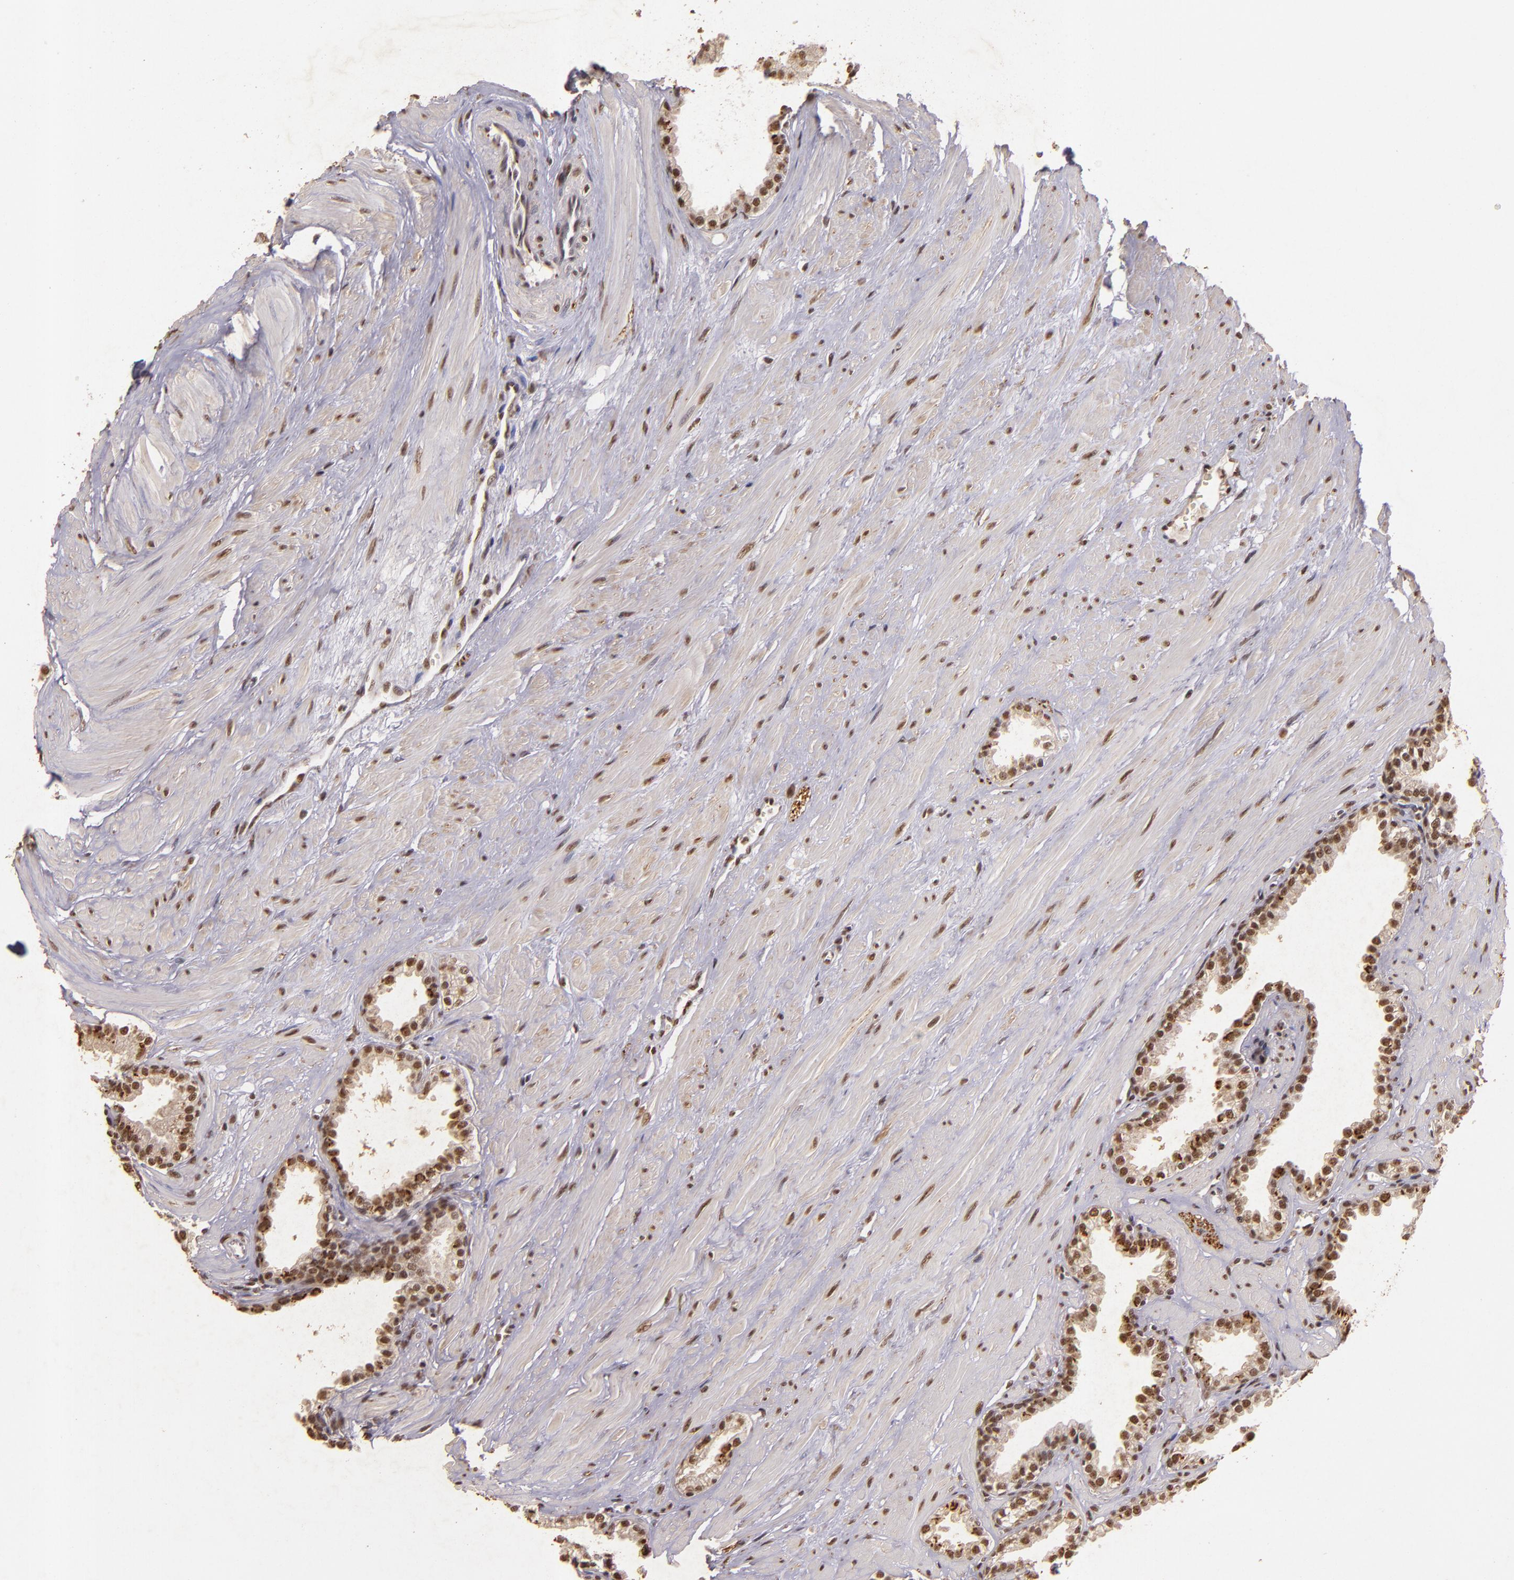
{"staining": {"intensity": "moderate", "quantity": ">75%", "location": "nuclear"}, "tissue": "prostate", "cell_type": "Glandular cells", "image_type": "normal", "snomed": [{"axis": "morphology", "description": "Normal tissue, NOS"}, {"axis": "topography", "description": "Prostate"}], "caption": "A high-resolution photomicrograph shows immunohistochemistry staining of normal prostate, which exhibits moderate nuclear positivity in approximately >75% of glandular cells.", "gene": "CBX3", "patient": {"sex": "male", "age": 64}}